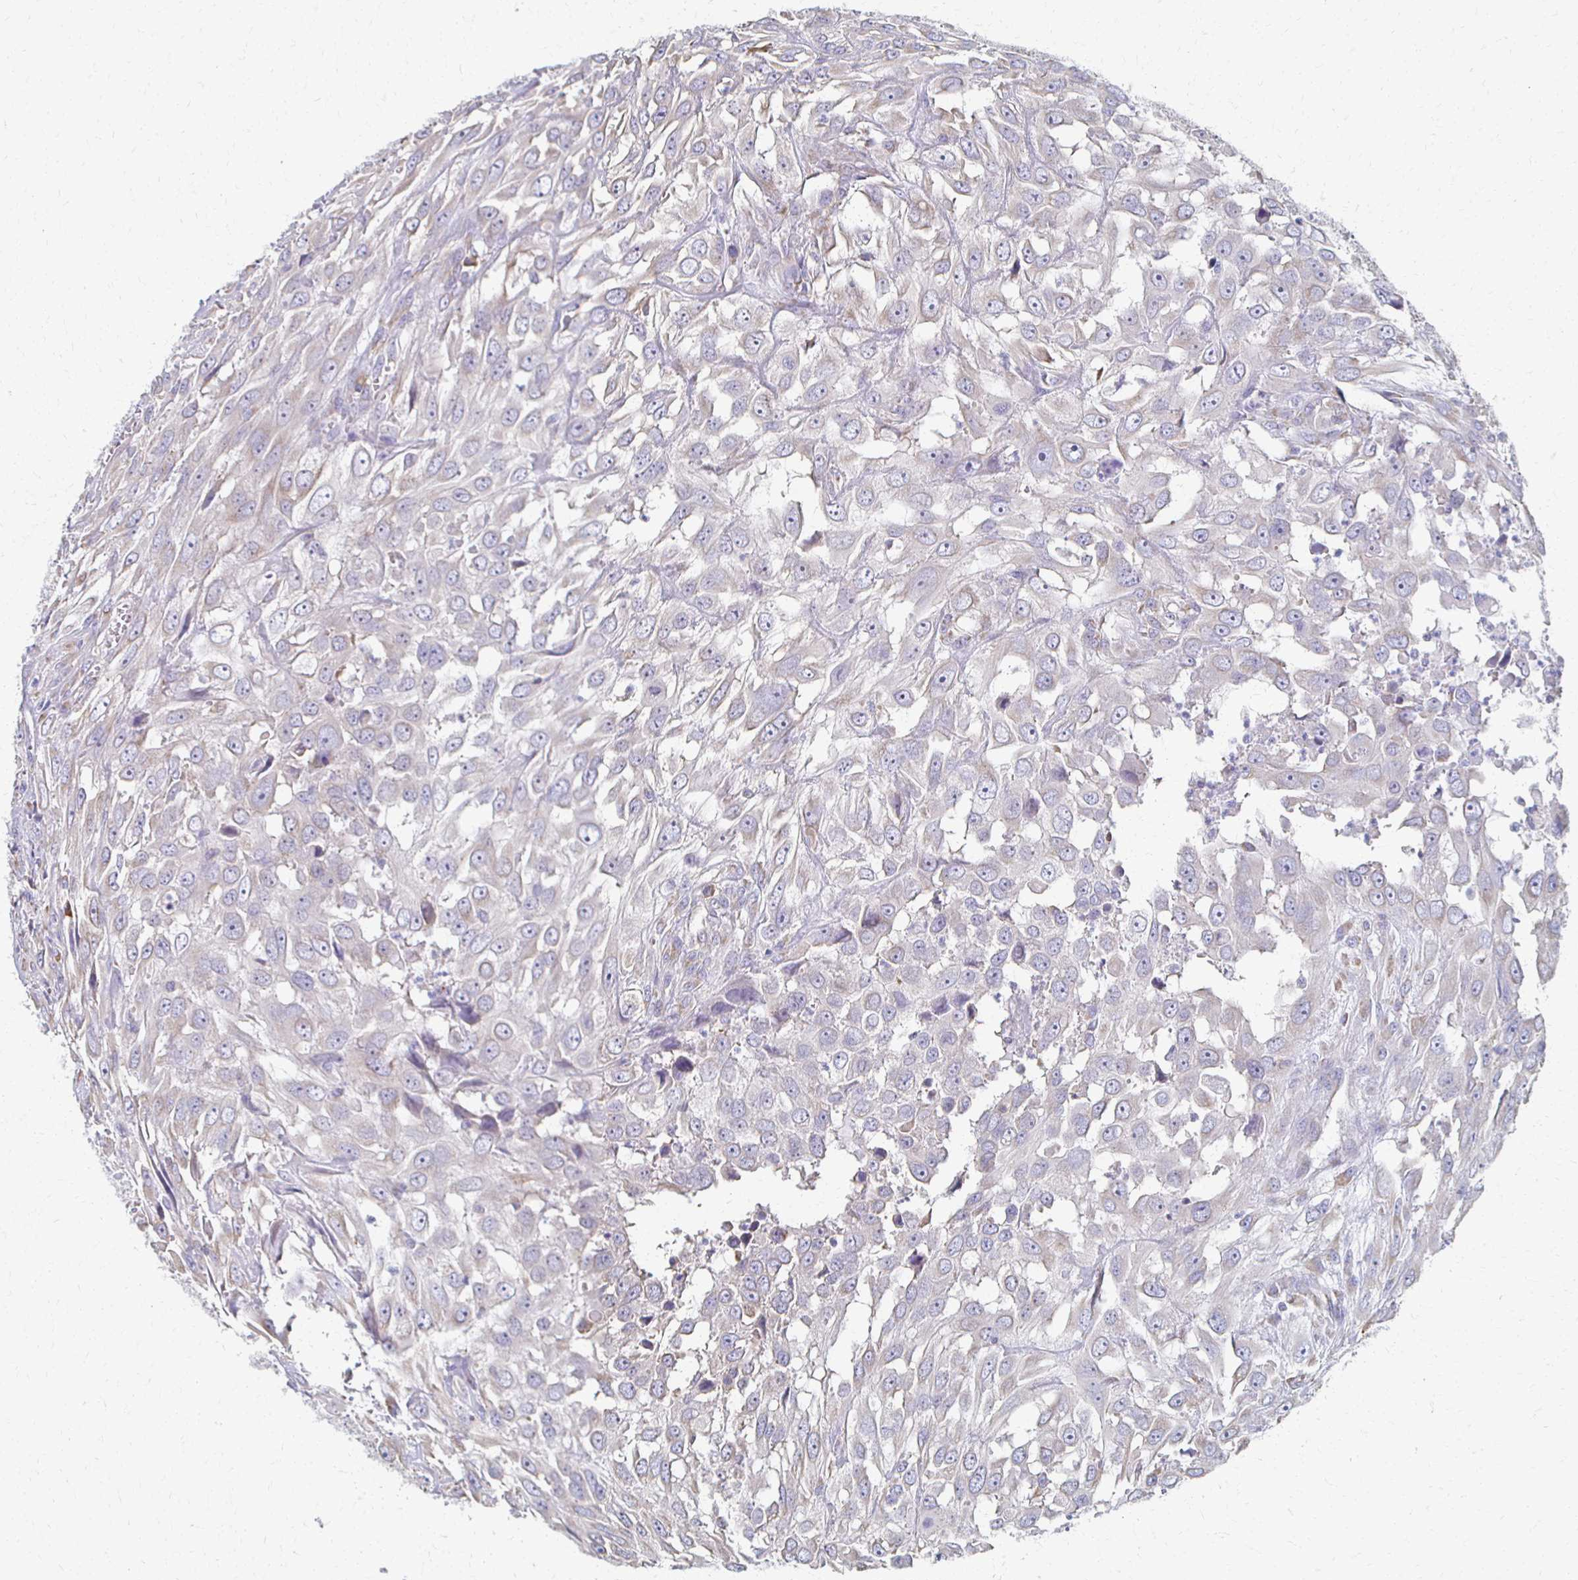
{"staining": {"intensity": "negative", "quantity": "none", "location": "none"}, "tissue": "urothelial cancer", "cell_type": "Tumor cells", "image_type": "cancer", "snomed": [{"axis": "morphology", "description": "Urothelial carcinoma, High grade"}, {"axis": "topography", "description": "Urinary bladder"}], "caption": "Human urothelial cancer stained for a protein using immunohistochemistry displays no expression in tumor cells.", "gene": "ATP1A3", "patient": {"sex": "male", "age": 67}}